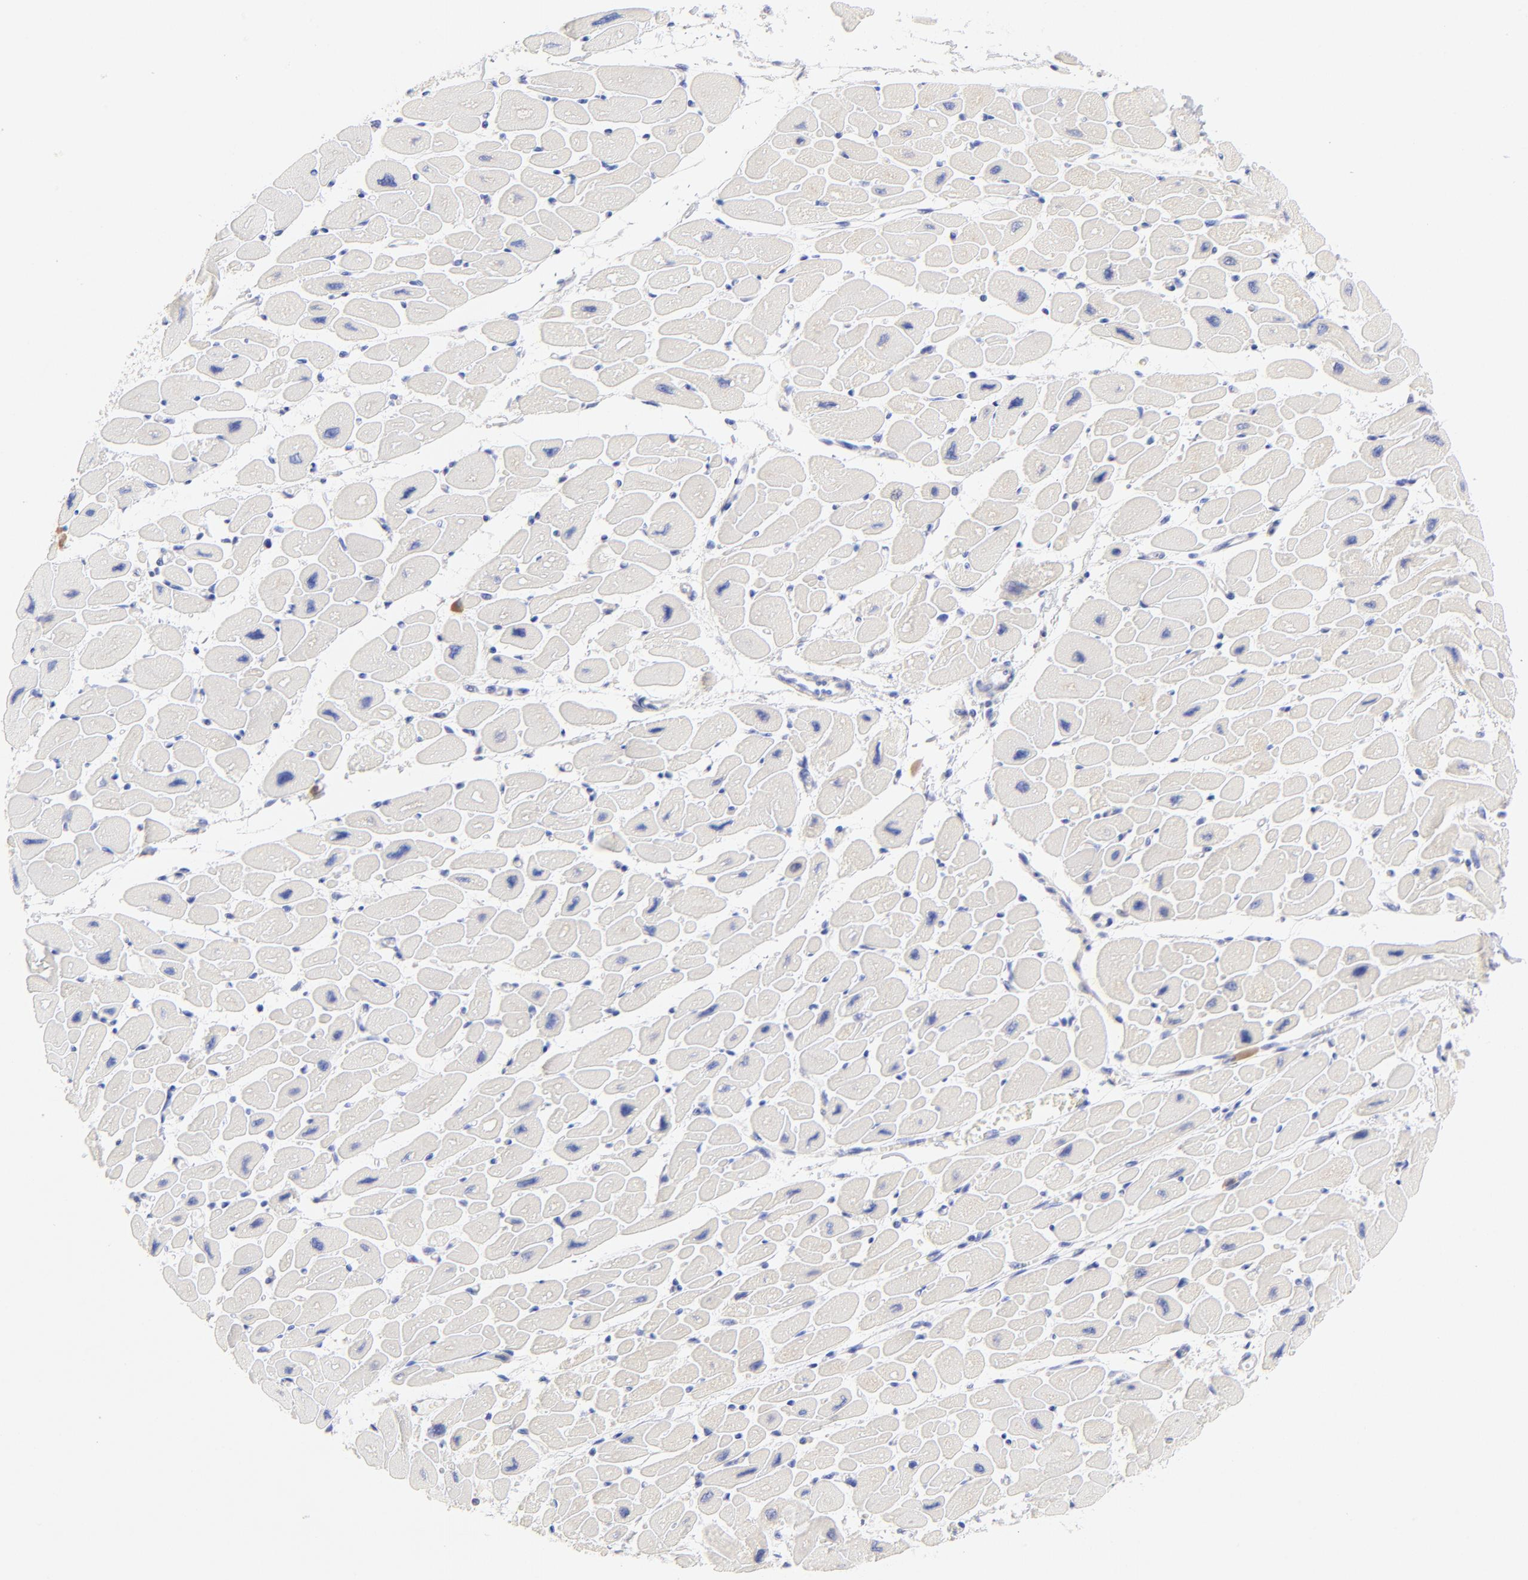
{"staining": {"intensity": "negative", "quantity": "none", "location": "none"}, "tissue": "heart muscle", "cell_type": "Cardiomyocytes", "image_type": "normal", "snomed": [{"axis": "morphology", "description": "Normal tissue, NOS"}, {"axis": "topography", "description": "Heart"}], "caption": "An IHC photomicrograph of benign heart muscle is shown. There is no staining in cardiomyocytes of heart muscle. Brightfield microscopy of immunohistochemistry (IHC) stained with DAB (brown) and hematoxylin (blue), captured at high magnification.", "gene": "EBP", "patient": {"sex": "female", "age": 54}}